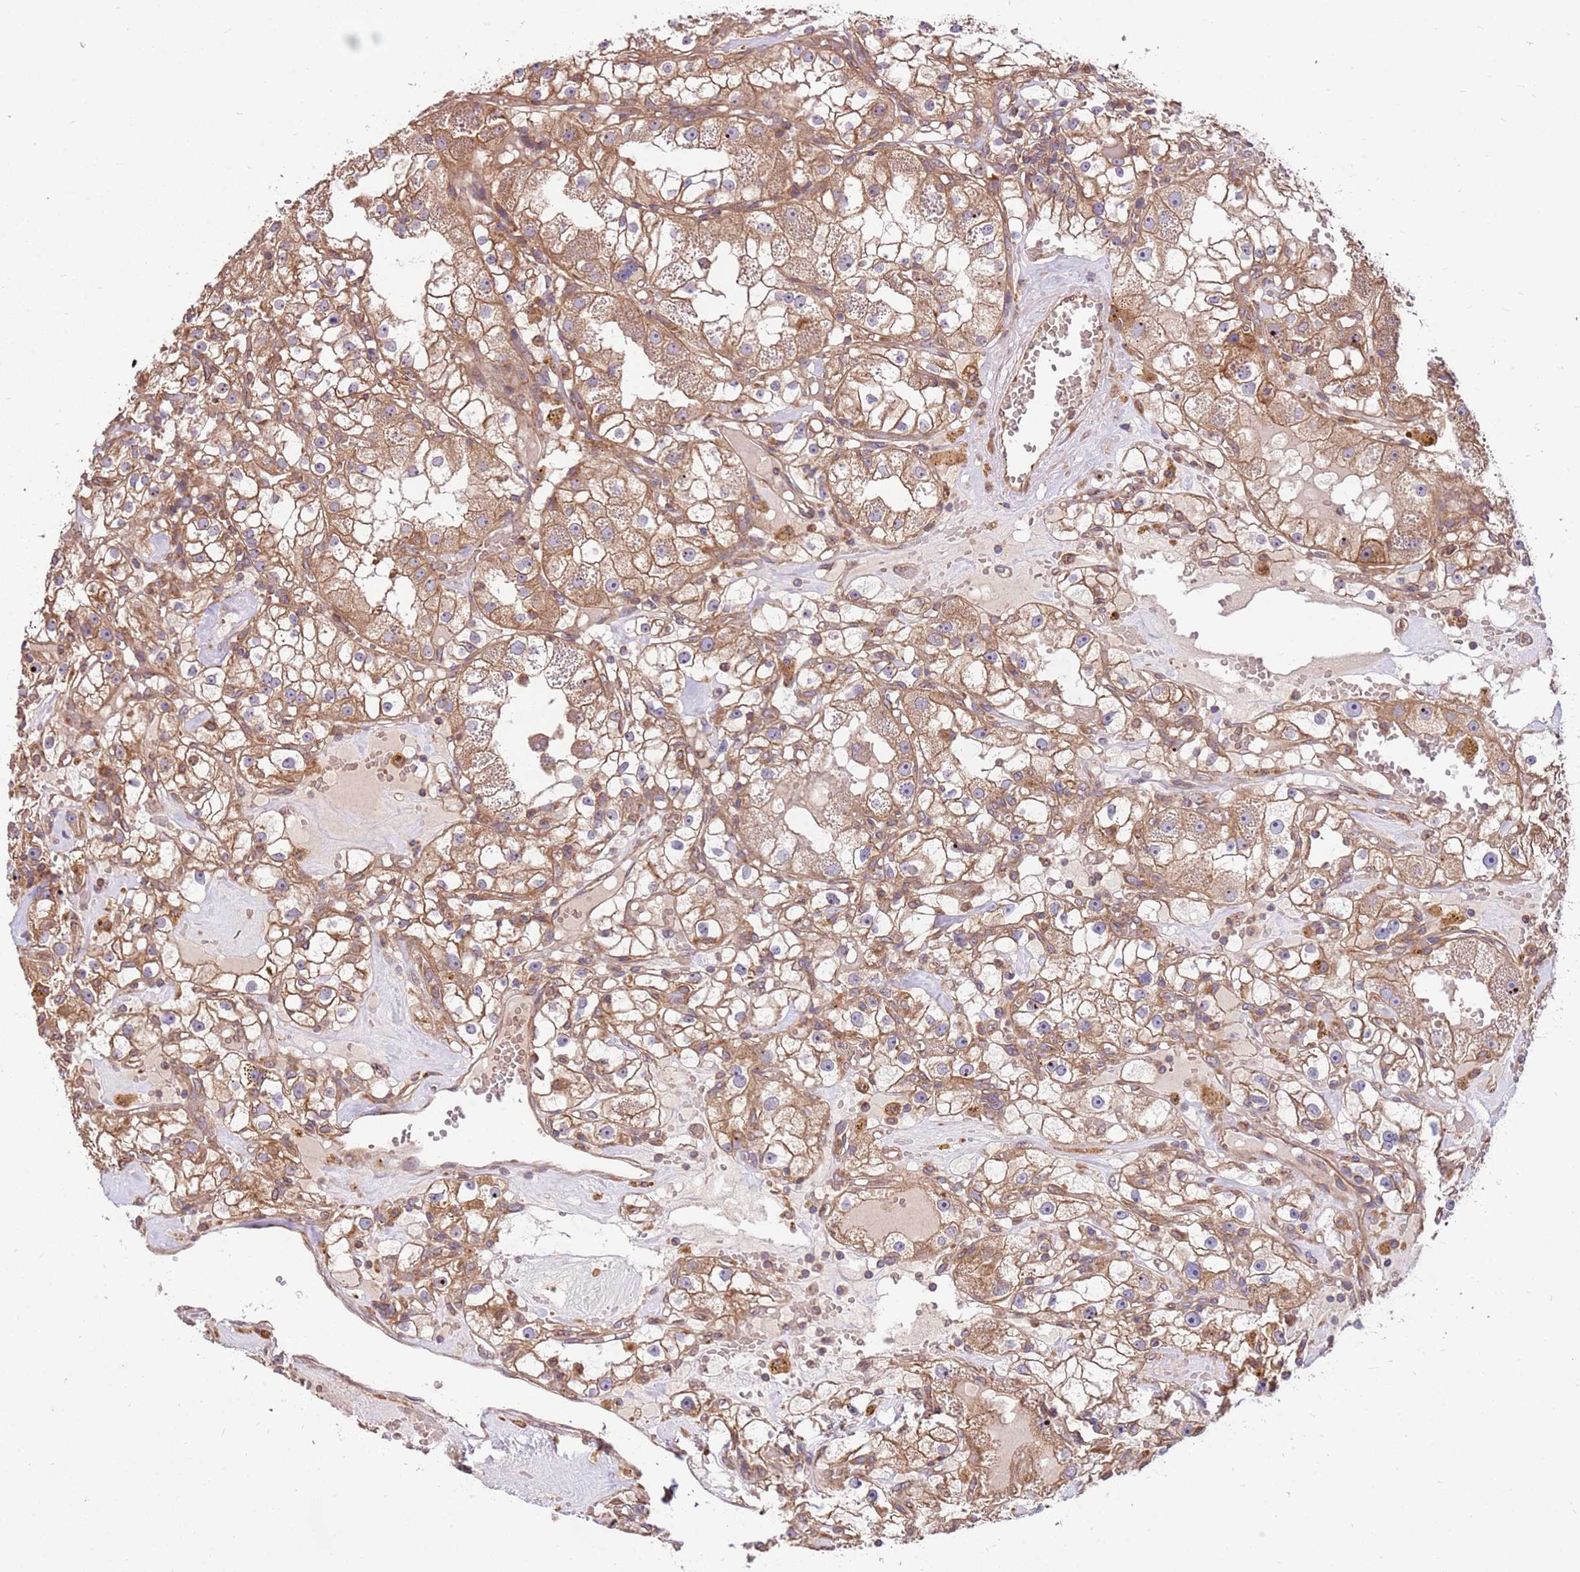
{"staining": {"intensity": "moderate", "quantity": ">75%", "location": "cytoplasmic/membranous"}, "tissue": "renal cancer", "cell_type": "Tumor cells", "image_type": "cancer", "snomed": [{"axis": "morphology", "description": "Adenocarcinoma, NOS"}, {"axis": "topography", "description": "Kidney"}], "caption": "Protein staining demonstrates moderate cytoplasmic/membranous staining in about >75% of tumor cells in renal cancer.", "gene": "SLC44A5", "patient": {"sex": "male", "age": 56}}